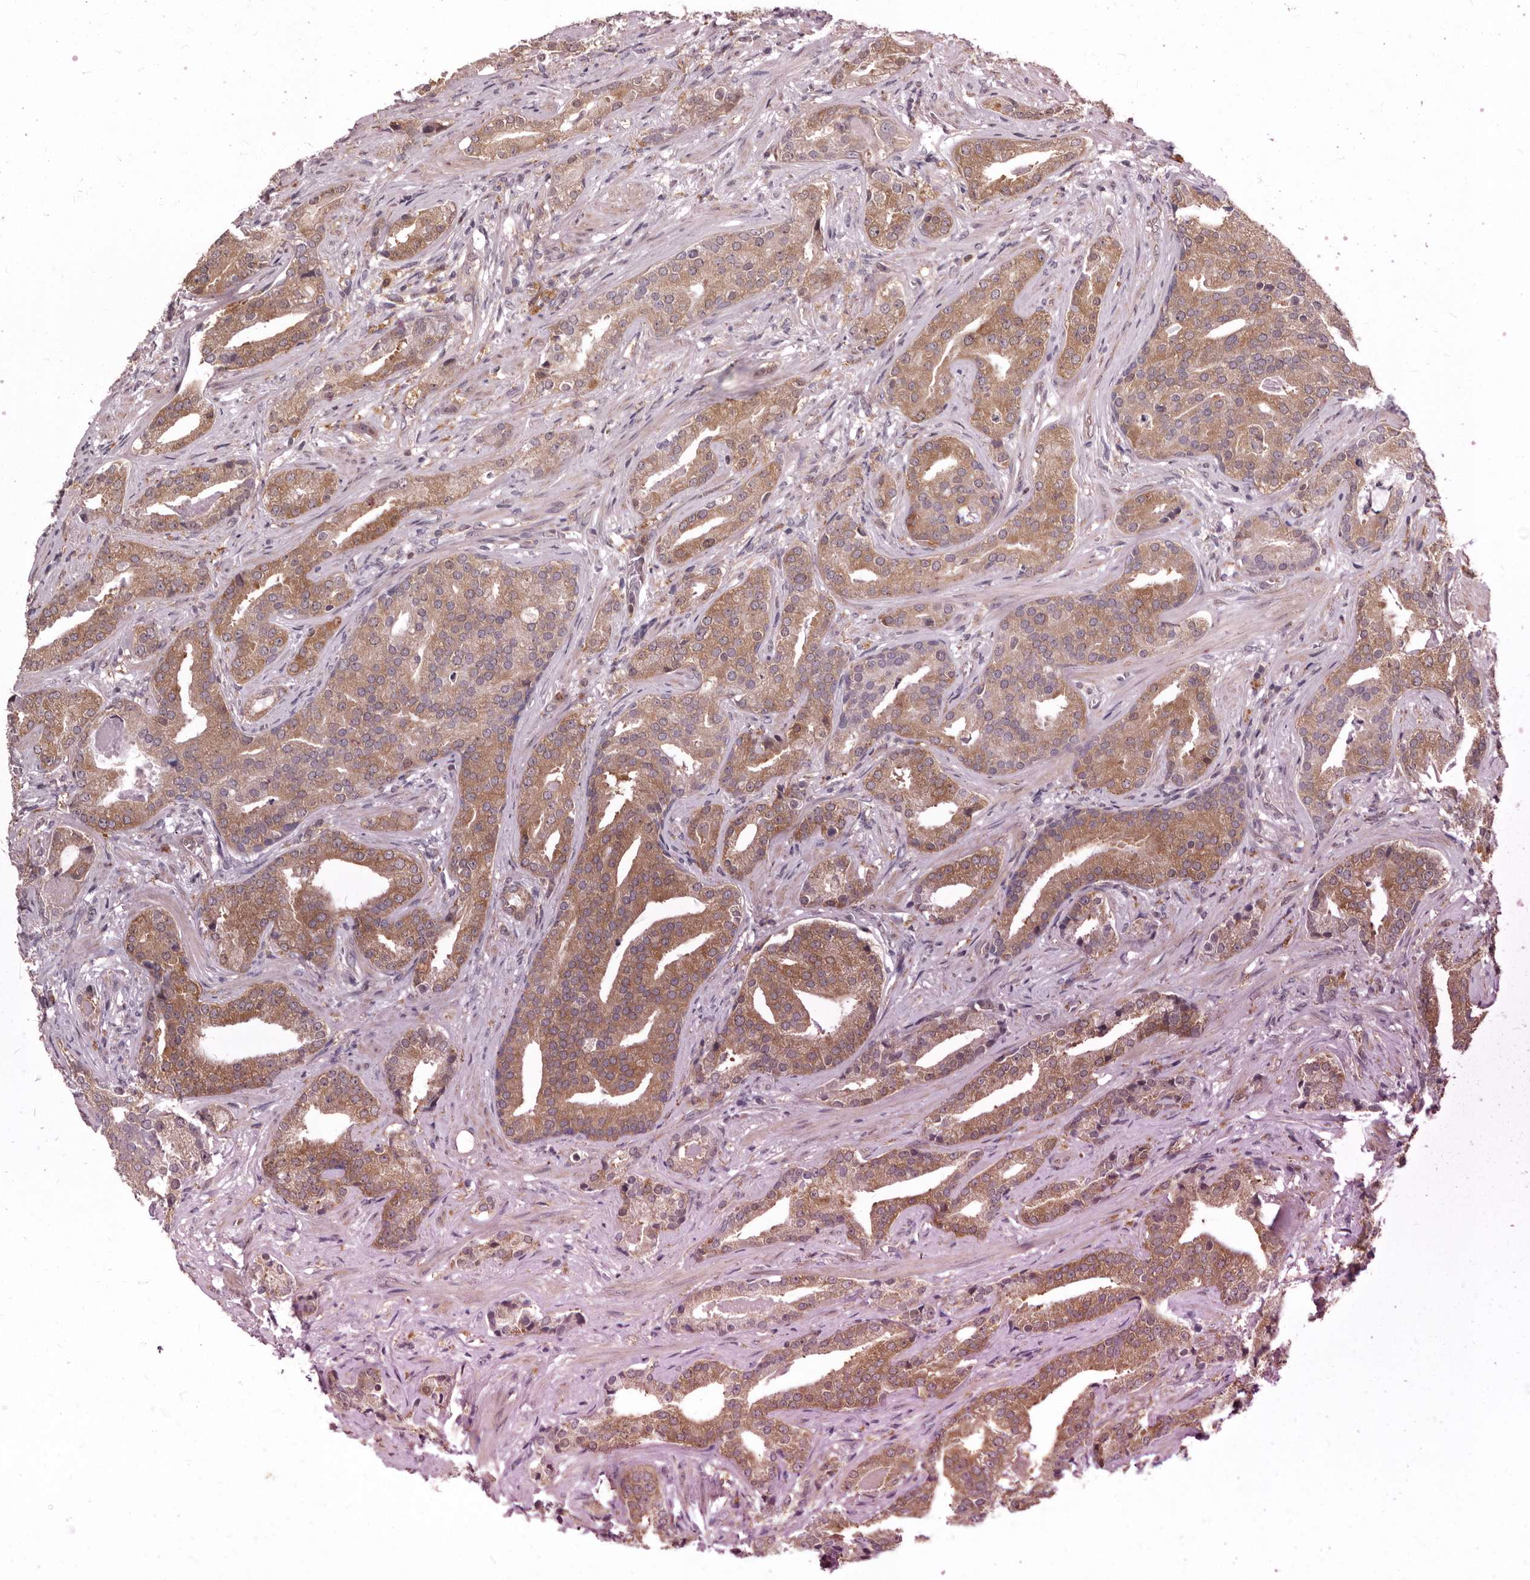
{"staining": {"intensity": "moderate", "quantity": ">75%", "location": "cytoplasmic/membranous"}, "tissue": "prostate cancer", "cell_type": "Tumor cells", "image_type": "cancer", "snomed": [{"axis": "morphology", "description": "Adenocarcinoma, Low grade"}, {"axis": "topography", "description": "Prostate"}], "caption": "Prostate cancer (adenocarcinoma (low-grade)) stained with a protein marker demonstrates moderate staining in tumor cells.", "gene": "ACLY", "patient": {"sex": "male", "age": 67}}